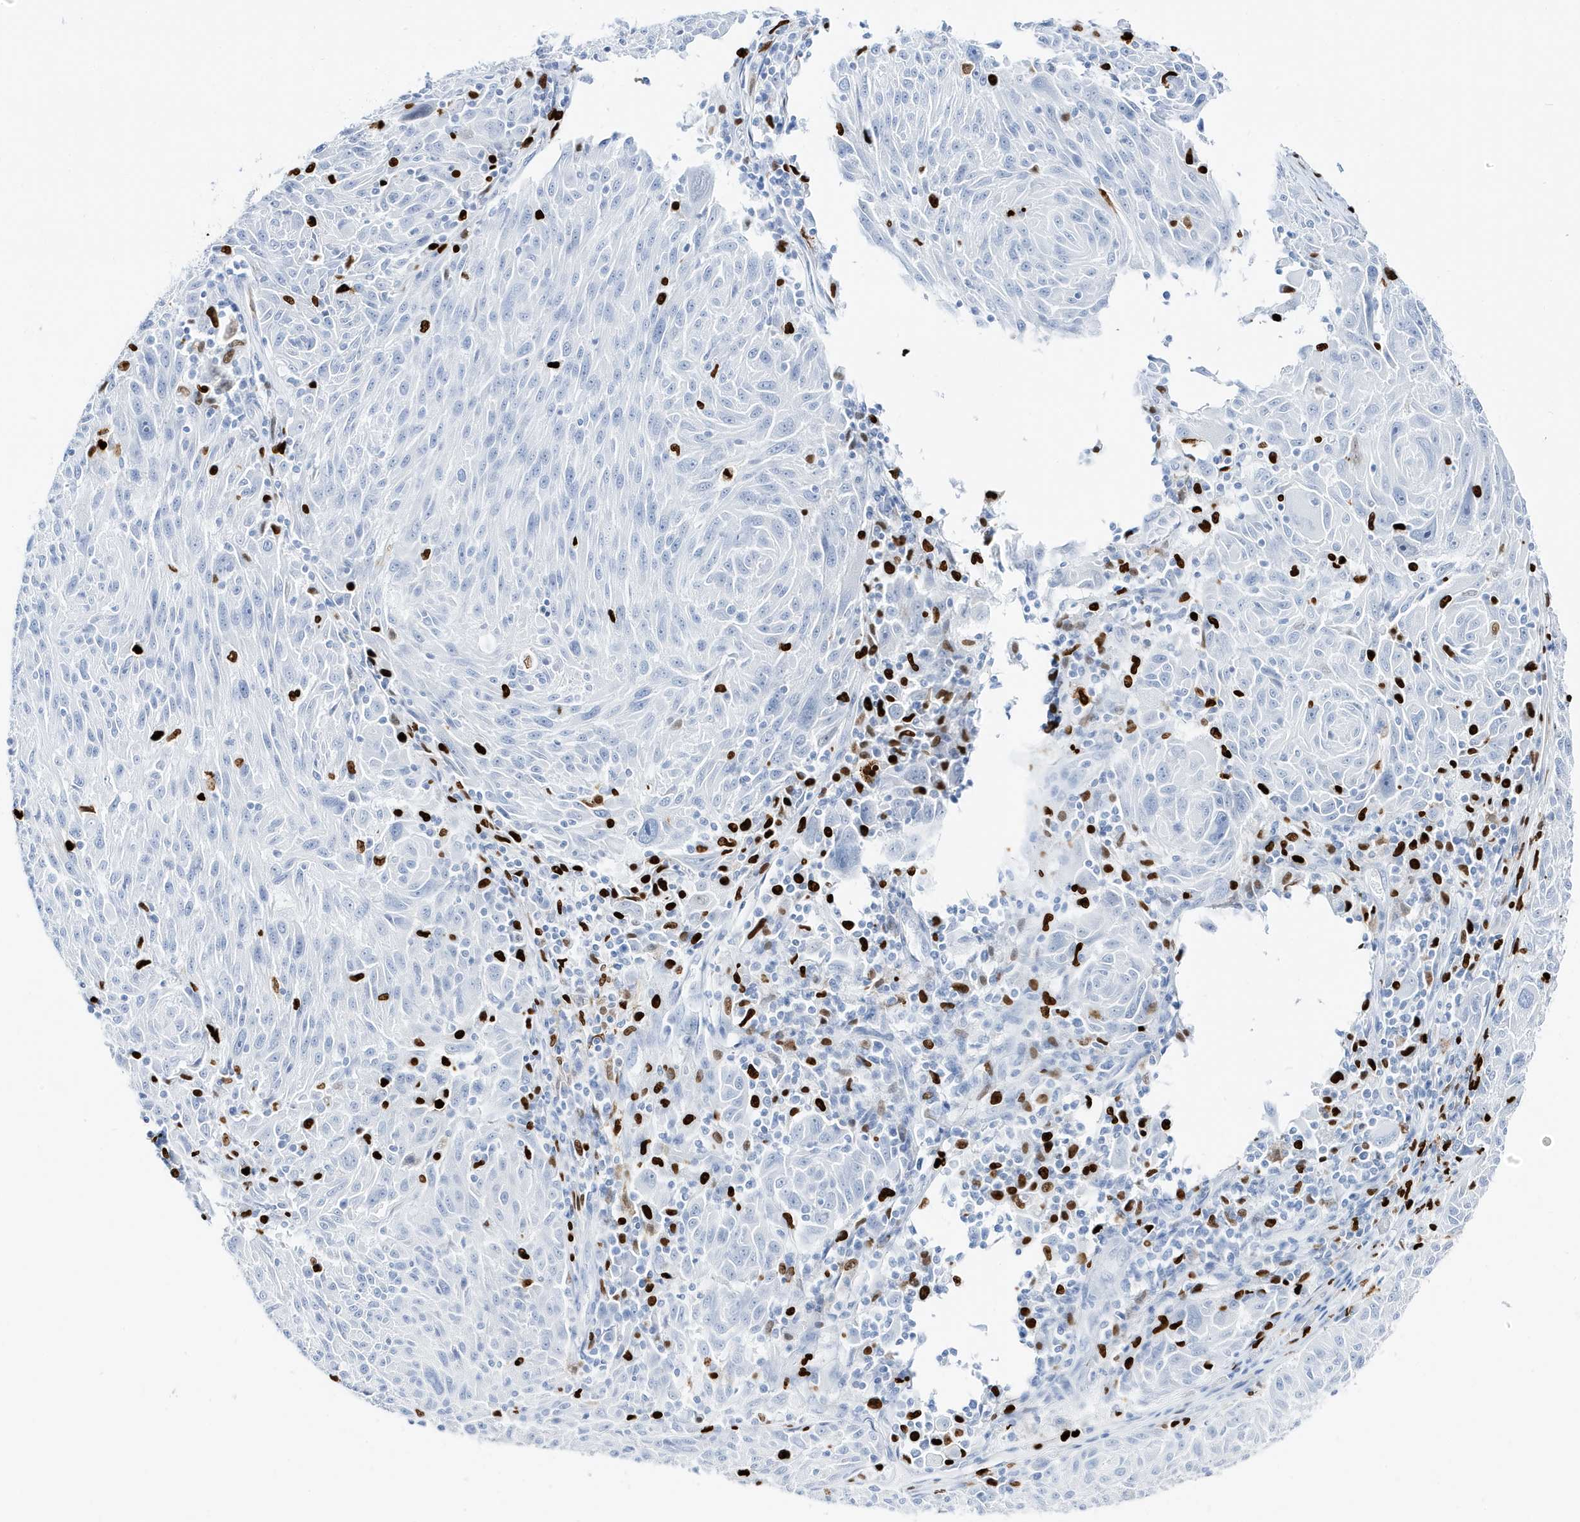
{"staining": {"intensity": "negative", "quantity": "none", "location": "none"}, "tissue": "melanoma", "cell_type": "Tumor cells", "image_type": "cancer", "snomed": [{"axis": "morphology", "description": "Malignant melanoma, NOS"}, {"axis": "topography", "description": "Skin"}], "caption": "There is no significant expression in tumor cells of melanoma. (DAB IHC visualized using brightfield microscopy, high magnification).", "gene": "MNDA", "patient": {"sex": "male", "age": 53}}